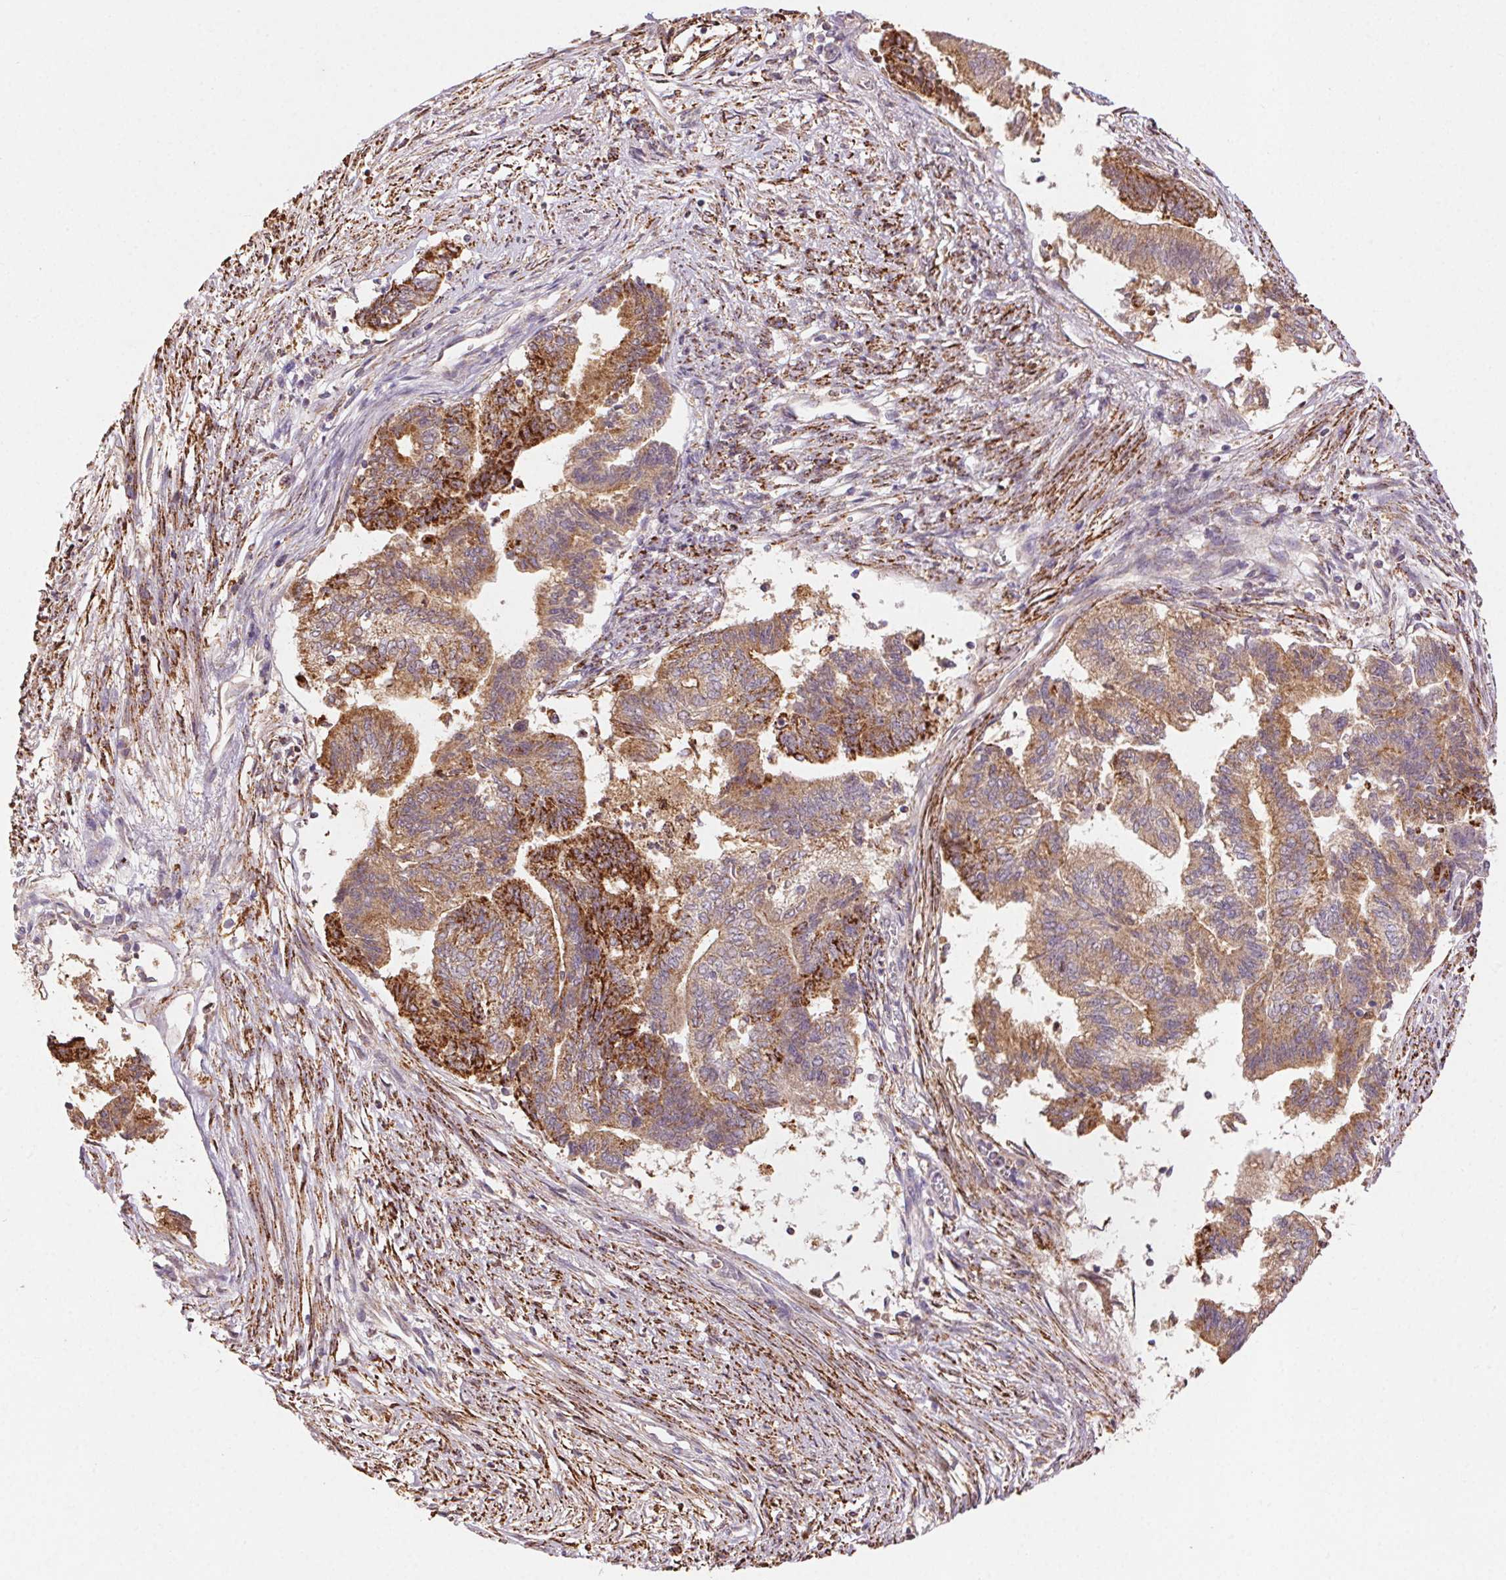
{"staining": {"intensity": "moderate", "quantity": ">75%", "location": "cytoplasmic/membranous"}, "tissue": "endometrial cancer", "cell_type": "Tumor cells", "image_type": "cancer", "snomed": [{"axis": "morphology", "description": "Adenocarcinoma, NOS"}, {"axis": "topography", "description": "Endometrium"}], "caption": "The histopathology image displays a brown stain indicating the presence of a protein in the cytoplasmic/membranous of tumor cells in adenocarcinoma (endometrial). The staining was performed using DAB (3,3'-diaminobenzidine) to visualize the protein expression in brown, while the nuclei were stained in blue with hematoxylin (Magnification: 20x).", "gene": "FNBP1L", "patient": {"sex": "female", "age": 65}}